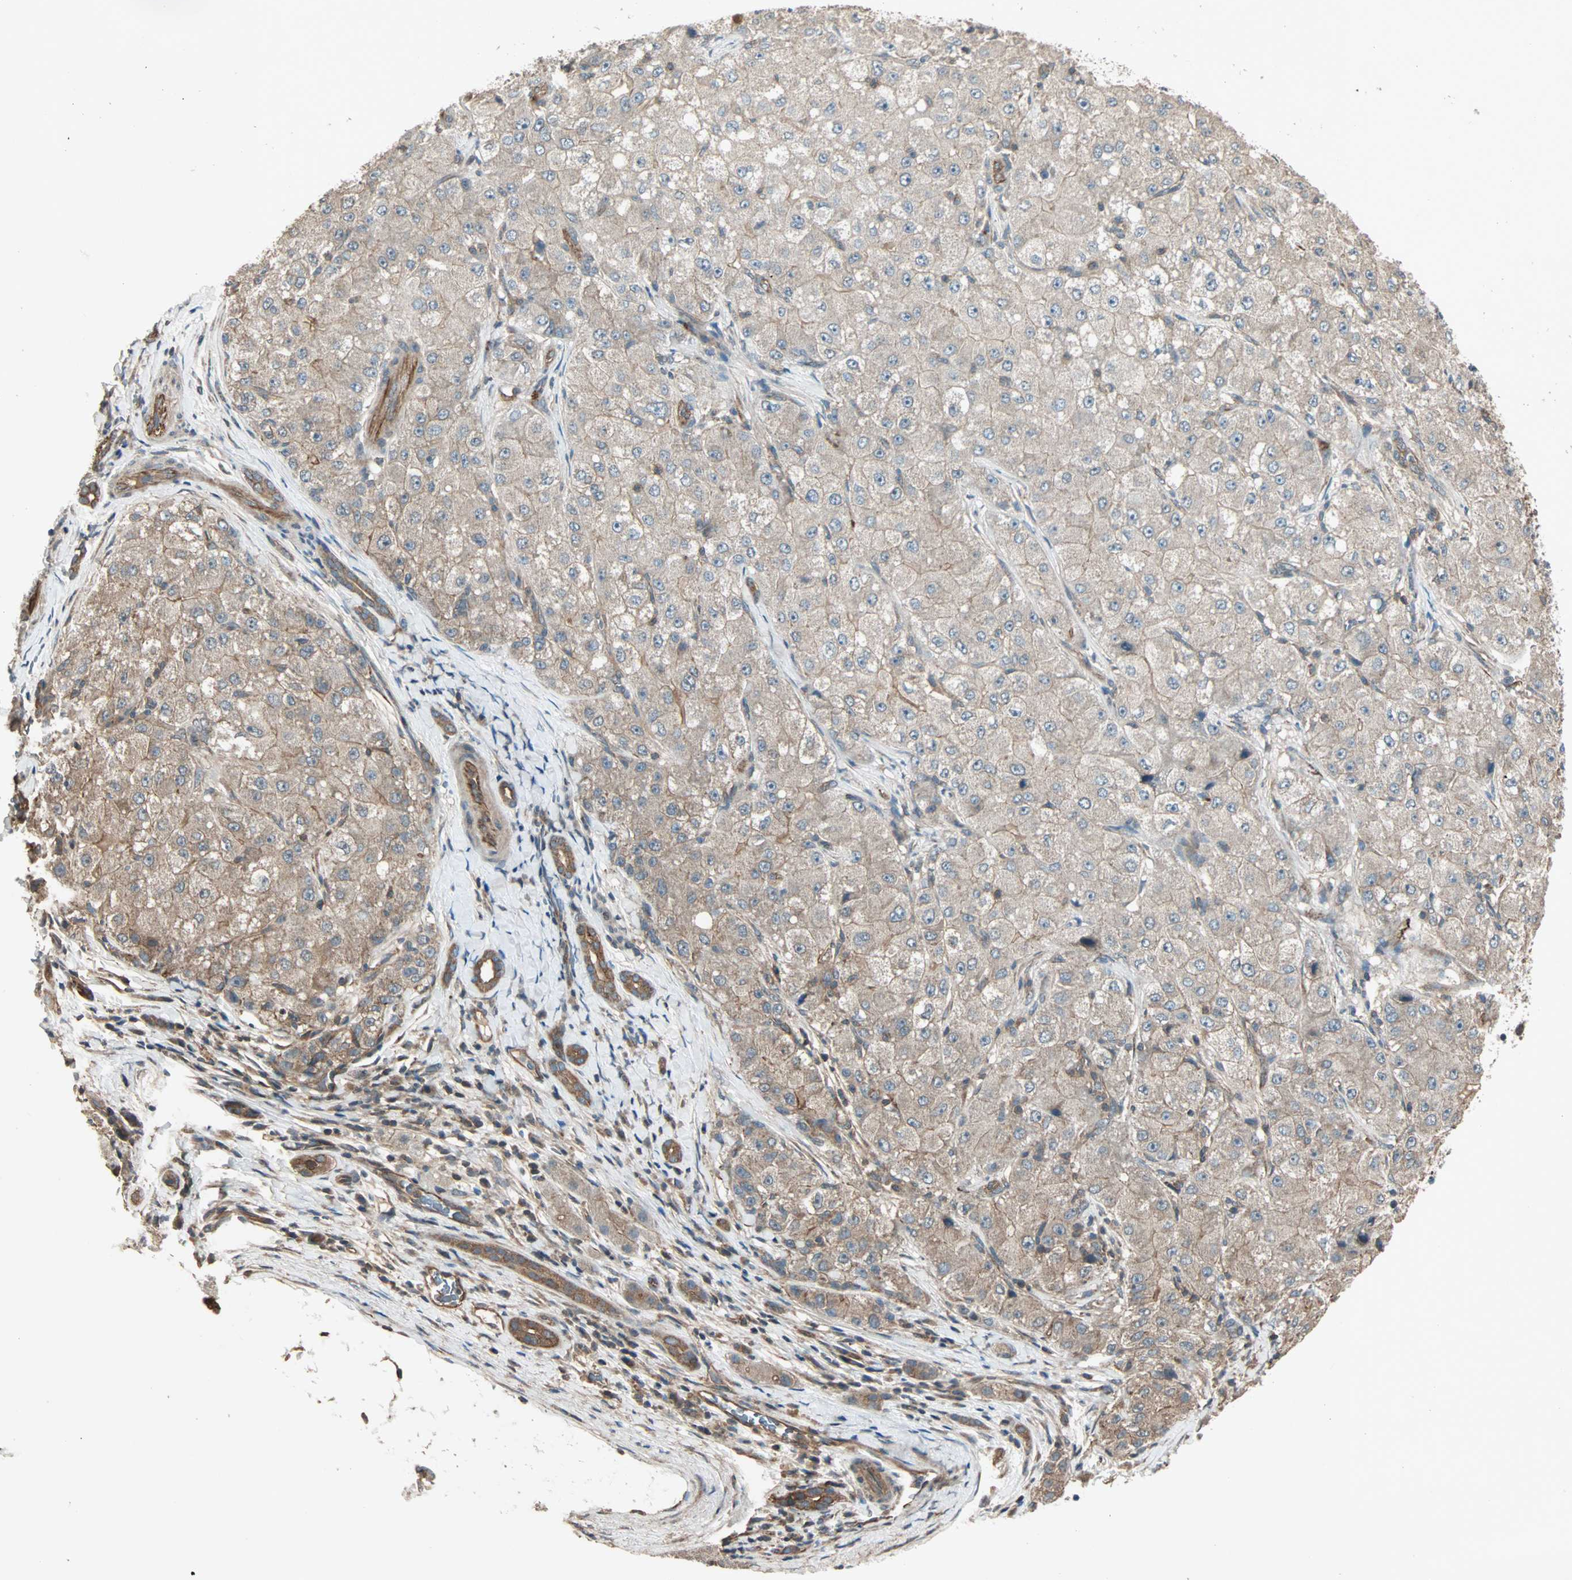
{"staining": {"intensity": "weak", "quantity": ">75%", "location": "cytoplasmic/membranous"}, "tissue": "liver cancer", "cell_type": "Tumor cells", "image_type": "cancer", "snomed": [{"axis": "morphology", "description": "Carcinoma, Hepatocellular, NOS"}, {"axis": "topography", "description": "Liver"}], "caption": "Immunohistochemistry of human liver cancer reveals low levels of weak cytoplasmic/membranous expression in approximately >75% of tumor cells.", "gene": "MAP3K21", "patient": {"sex": "male", "age": 80}}